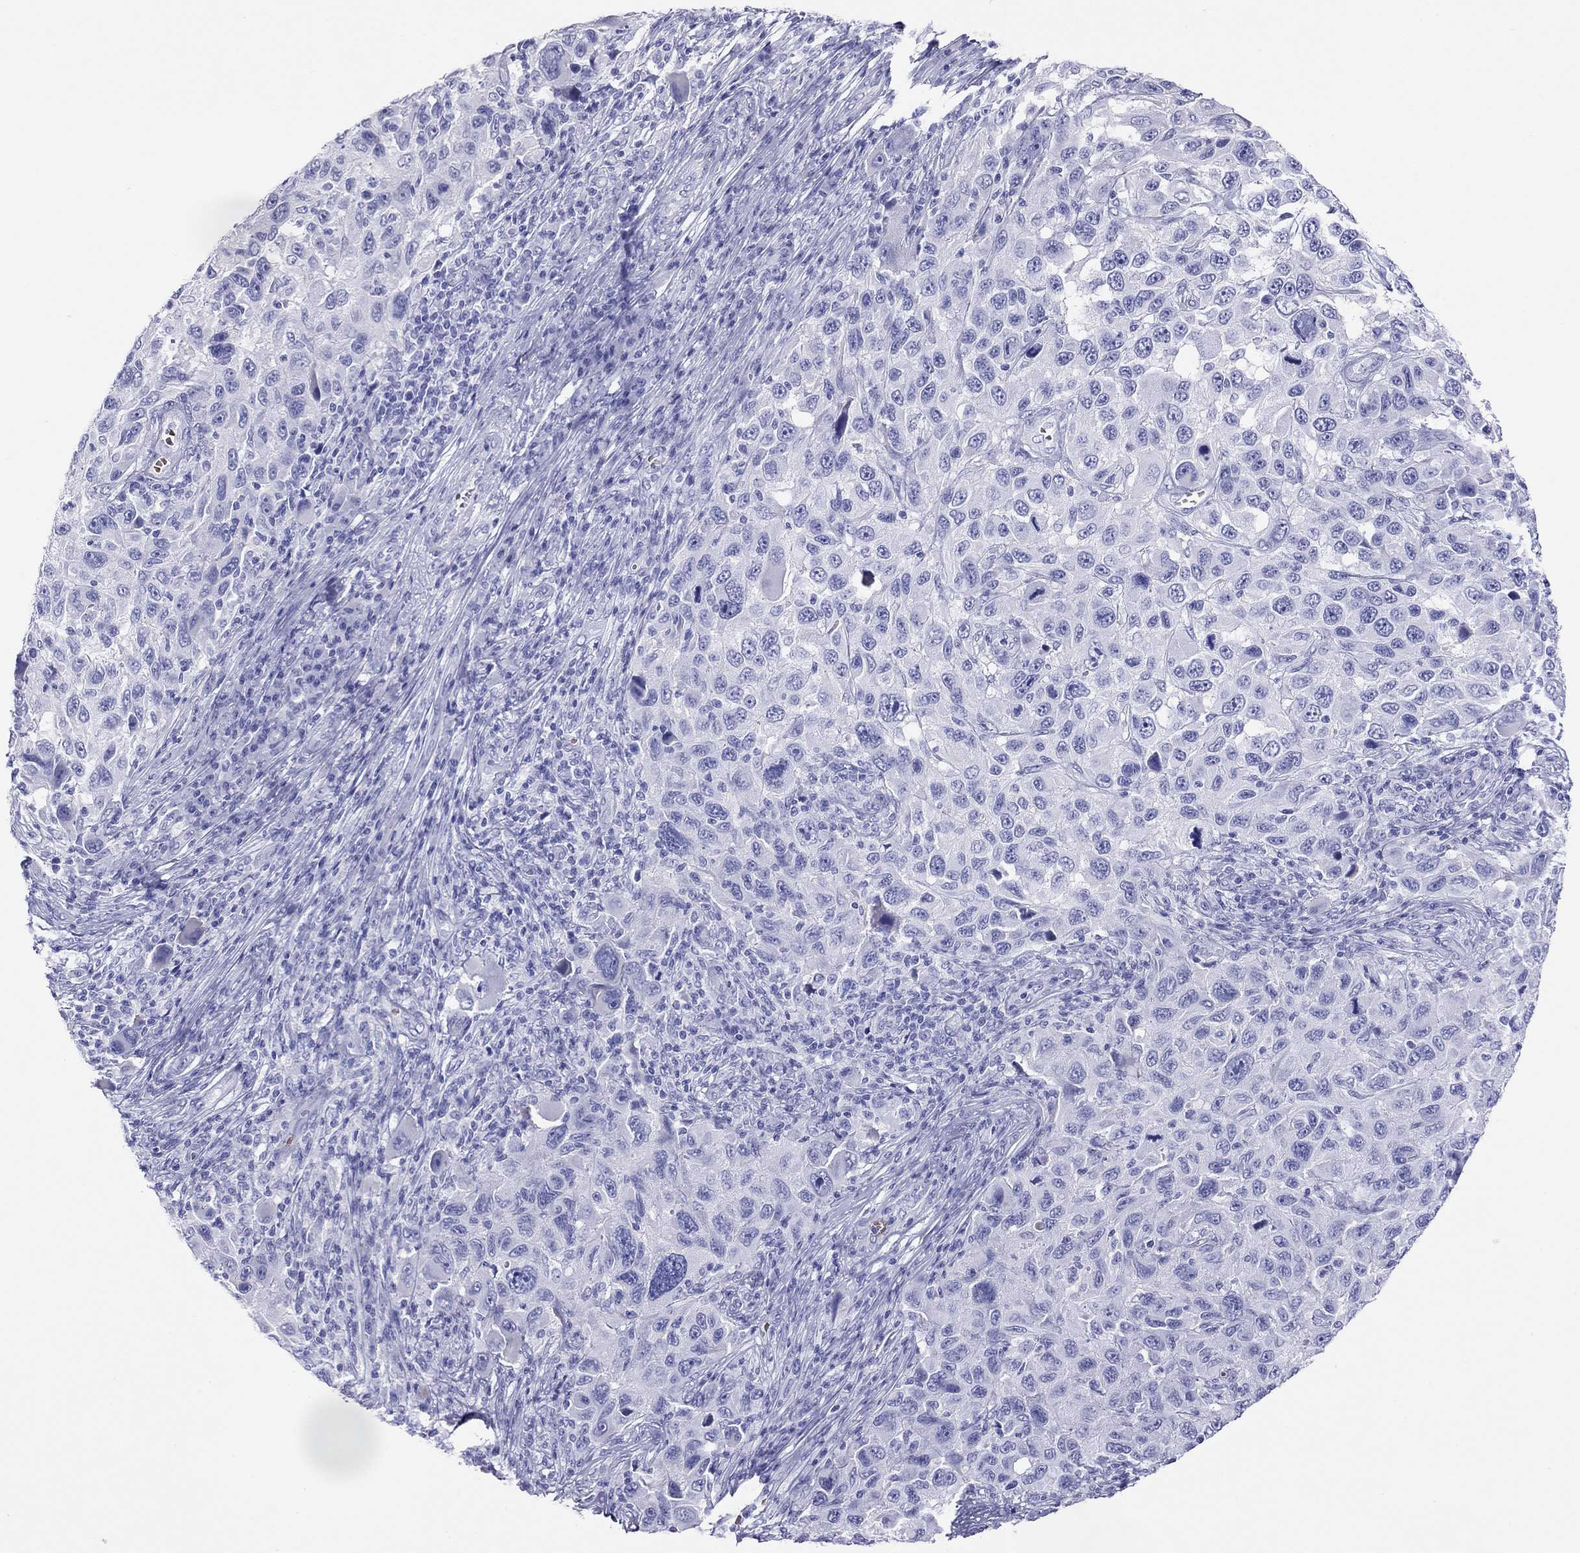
{"staining": {"intensity": "negative", "quantity": "none", "location": "none"}, "tissue": "melanoma", "cell_type": "Tumor cells", "image_type": "cancer", "snomed": [{"axis": "morphology", "description": "Malignant melanoma, NOS"}, {"axis": "topography", "description": "Skin"}], "caption": "A high-resolution micrograph shows IHC staining of melanoma, which shows no significant staining in tumor cells. The staining is performed using DAB (3,3'-diaminobenzidine) brown chromogen with nuclei counter-stained in using hematoxylin.", "gene": "PTPRN", "patient": {"sex": "male", "age": 53}}